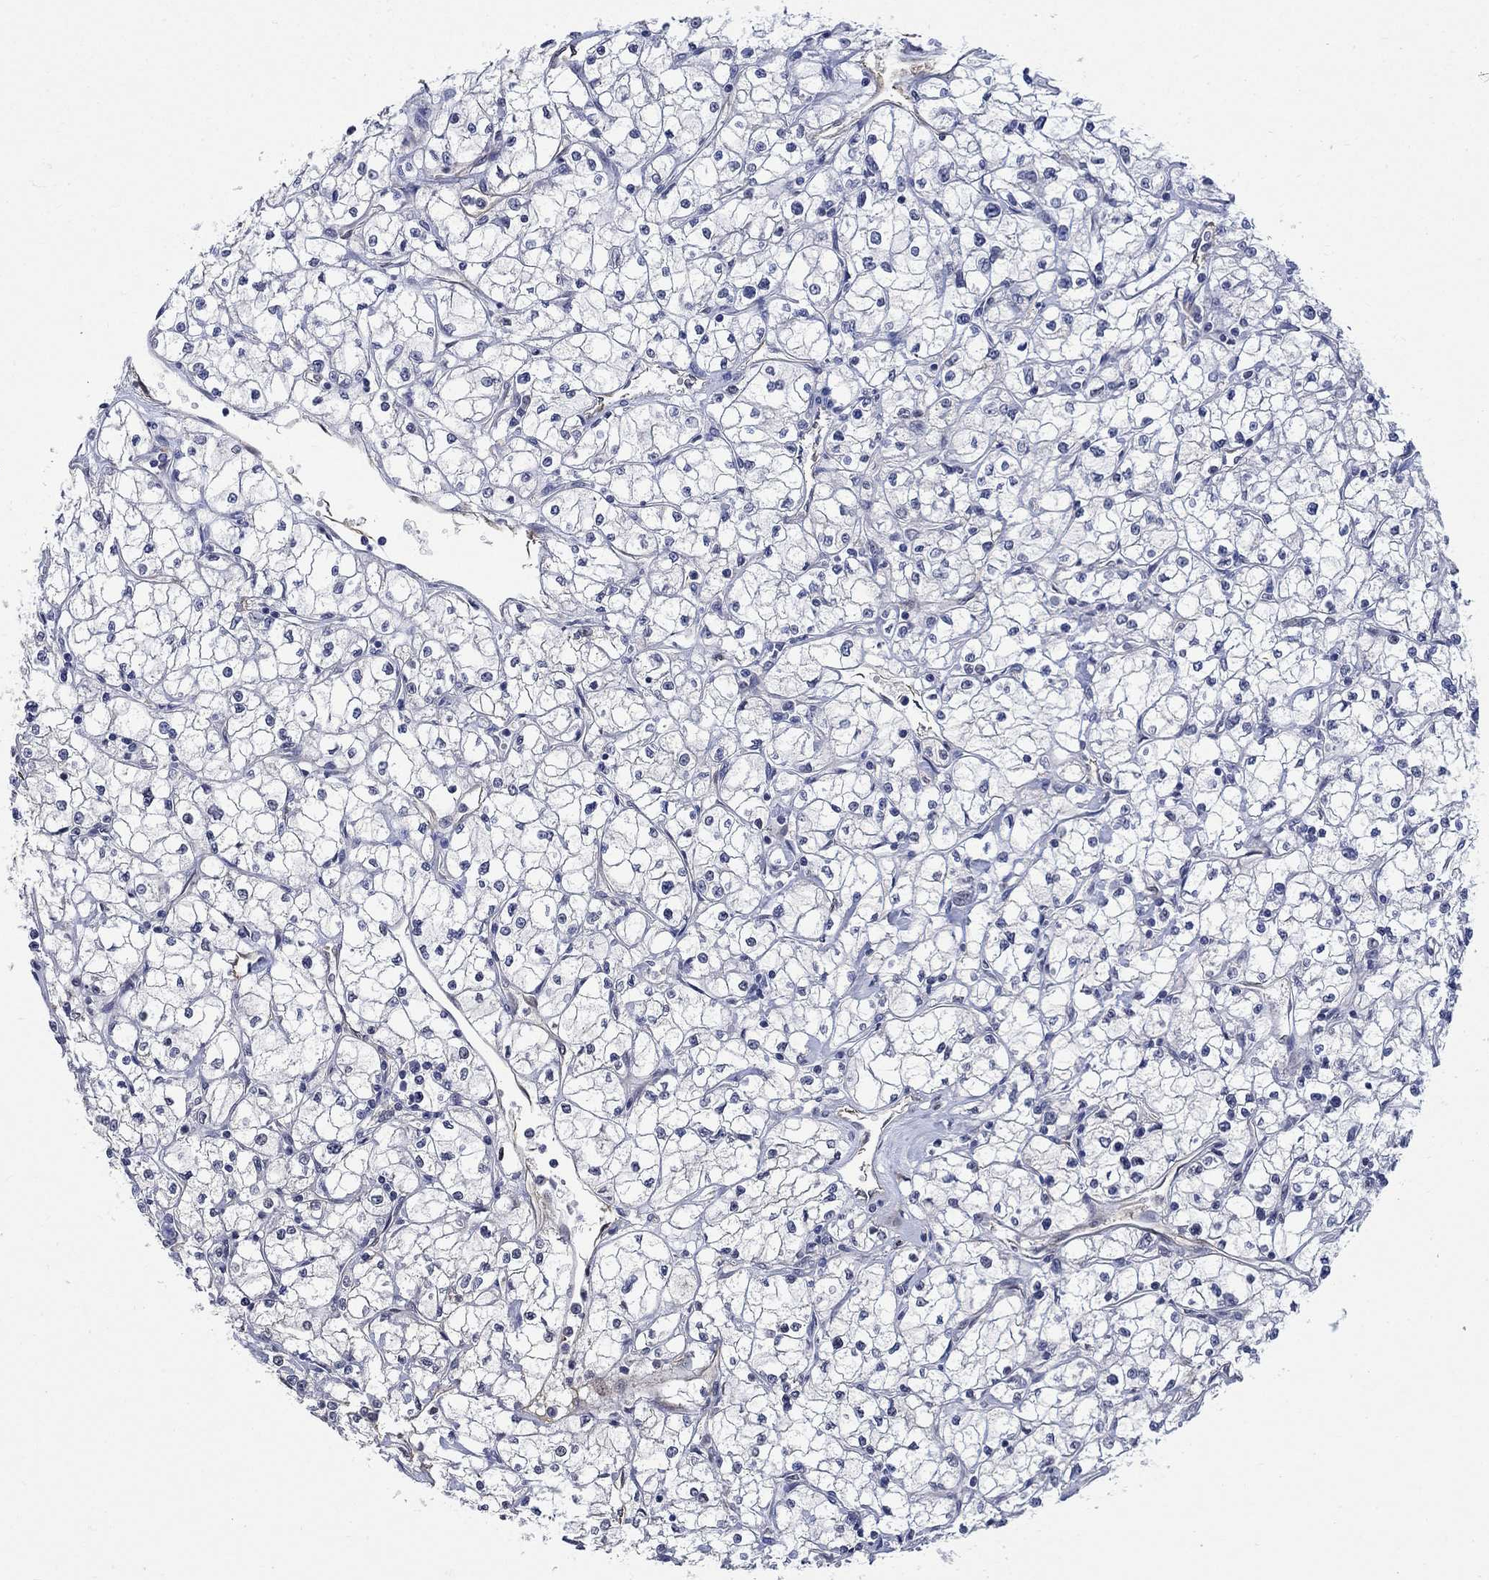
{"staining": {"intensity": "negative", "quantity": "none", "location": "none"}, "tissue": "renal cancer", "cell_type": "Tumor cells", "image_type": "cancer", "snomed": [{"axis": "morphology", "description": "Adenocarcinoma, NOS"}, {"axis": "topography", "description": "Kidney"}], "caption": "Human renal cancer (adenocarcinoma) stained for a protein using immunohistochemistry (IHC) displays no expression in tumor cells.", "gene": "TGM2", "patient": {"sex": "male", "age": 67}}